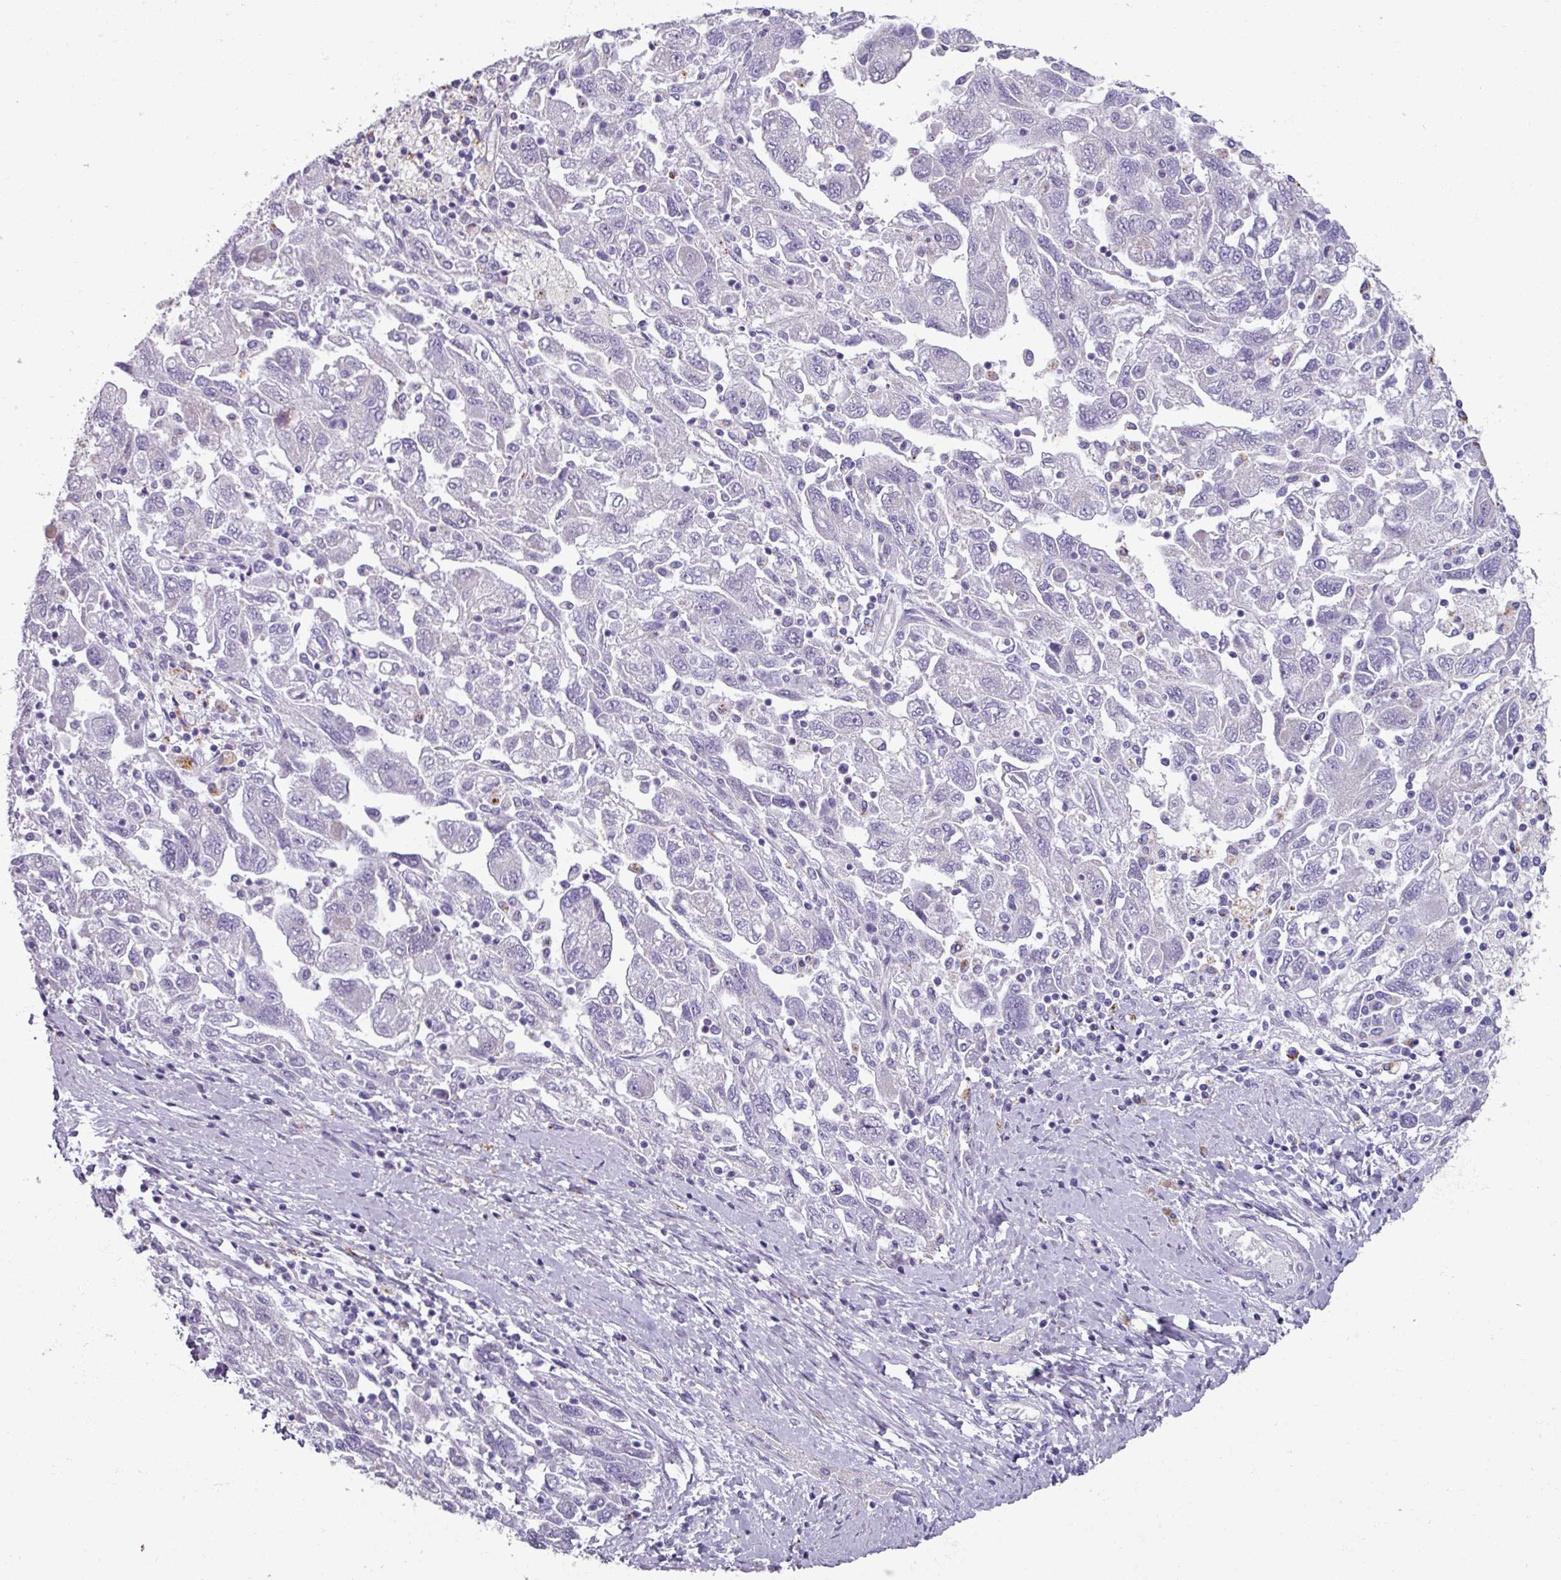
{"staining": {"intensity": "negative", "quantity": "none", "location": "none"}, "tissue": "ovarian cancer", "cell_type": "Tumor cells", "image_type": "cancer", "snomed": [{"axis": "morphology", "description": "Carcinoma, NOS"}, {"axis": "morphology", "description": "Cystadenocarcinoma, serous, NOS"}, {"axis": "topography", "description": "Ovary"}], "caption": "An immunohistochemistry (IHC) histopathology image of serous cystadenocarcinoma (ovarian) is shown. There is no staining in tumor cells of serous cystadenocarcinoma (ovarian).", "gene": "SPESP1", "patient": {"sex": "female", "age": 69}}